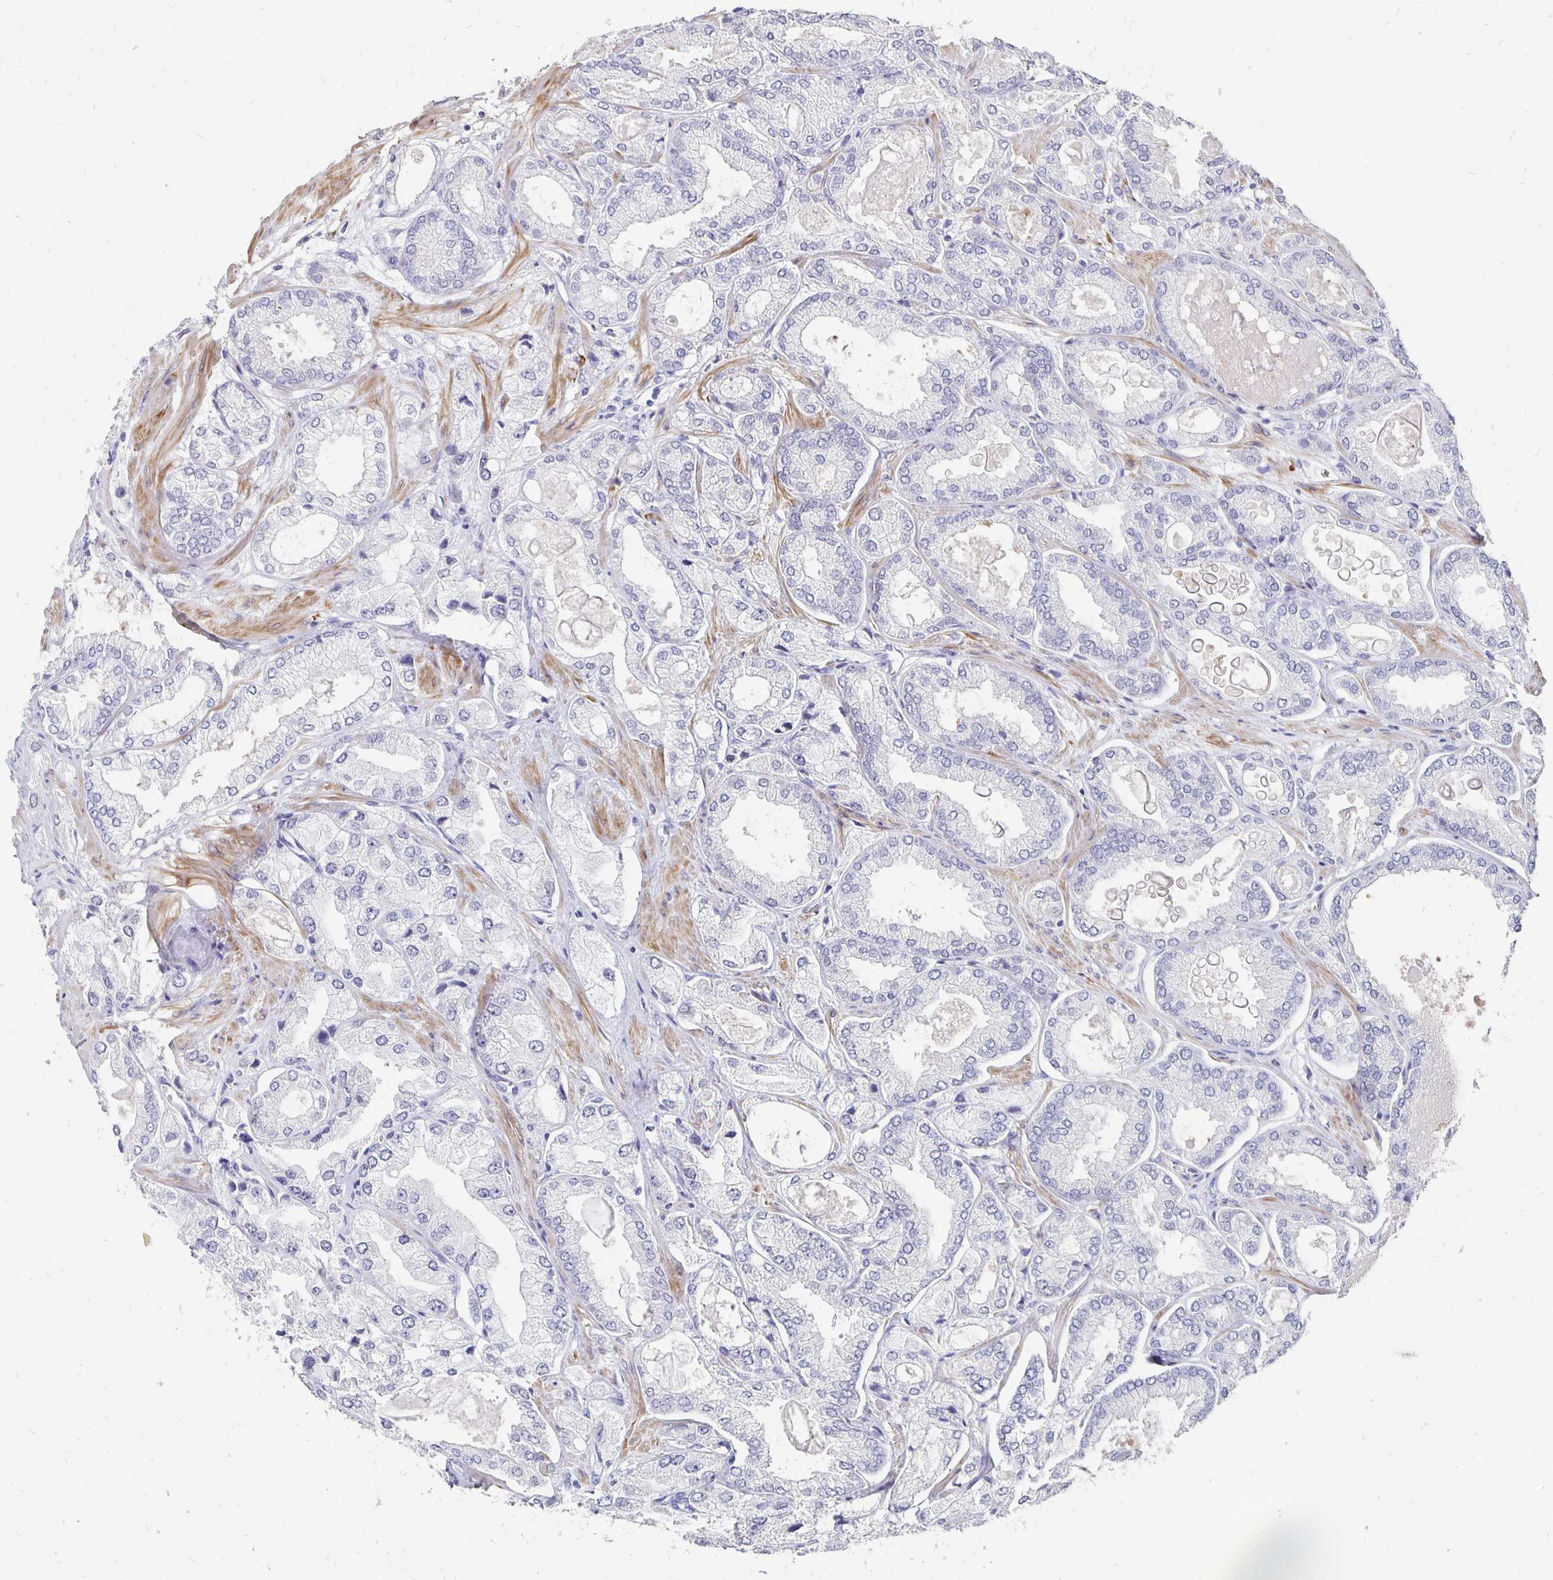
{"staining": {"intensity": "negative", "quantity": "none", "location": "none"}, "tissue": "prostate cancer", "cell_type": "Tumor cells", "image_type": "cancer", "snomed": [{"axis": "morphology", "description": "Adenocarcinoma, High grade"}, {"axis": "topography", "description": "Prostate"}], "caption": "DAB (3,3'-diaminobenzidine) immunohistochemical staining of prostate high-grade adenocarcinoma displays no significant staining in tumor cells.", "gene": "ATOSB", "patient": {"sex": "male", "age": 68}}